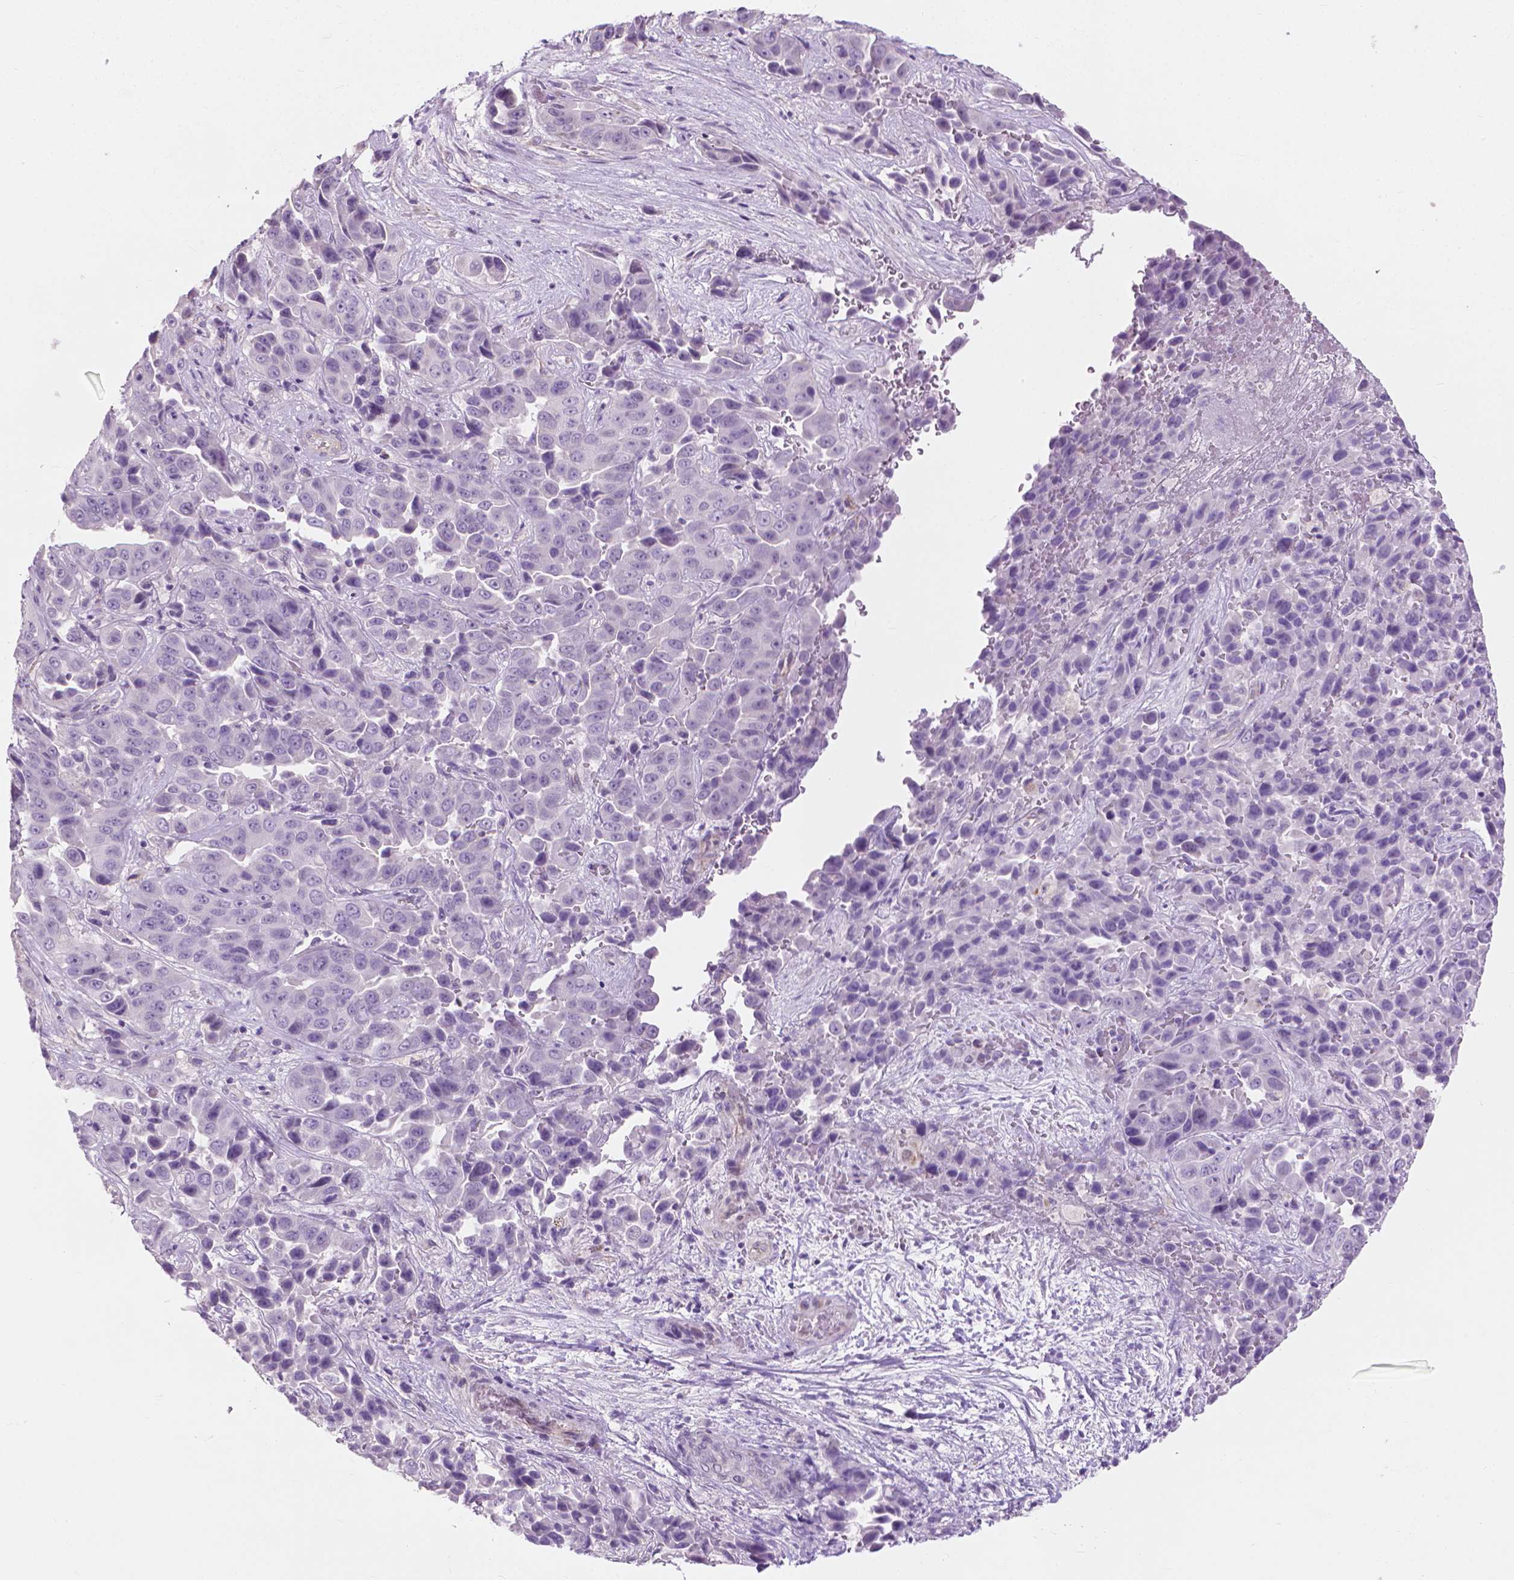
{"staining": {"intensity": "negative", "quantity": "none", "location": "none"}, "tissue": "liver cancer", "cell_type": "Tumor cells", "image_type": "cancer", "snomed": [{"axis": "morphology", "description": "Cholangiocarcinoma"}, {"axis": "topography", "description": "Liver"}], "caption": "Immunohistochemical staining of human cholangiocarcinoma (liver) displays no significant positivity in tumor cells.", "gene": "KRT73", "patient": {"sex": "female", "age": 52}}